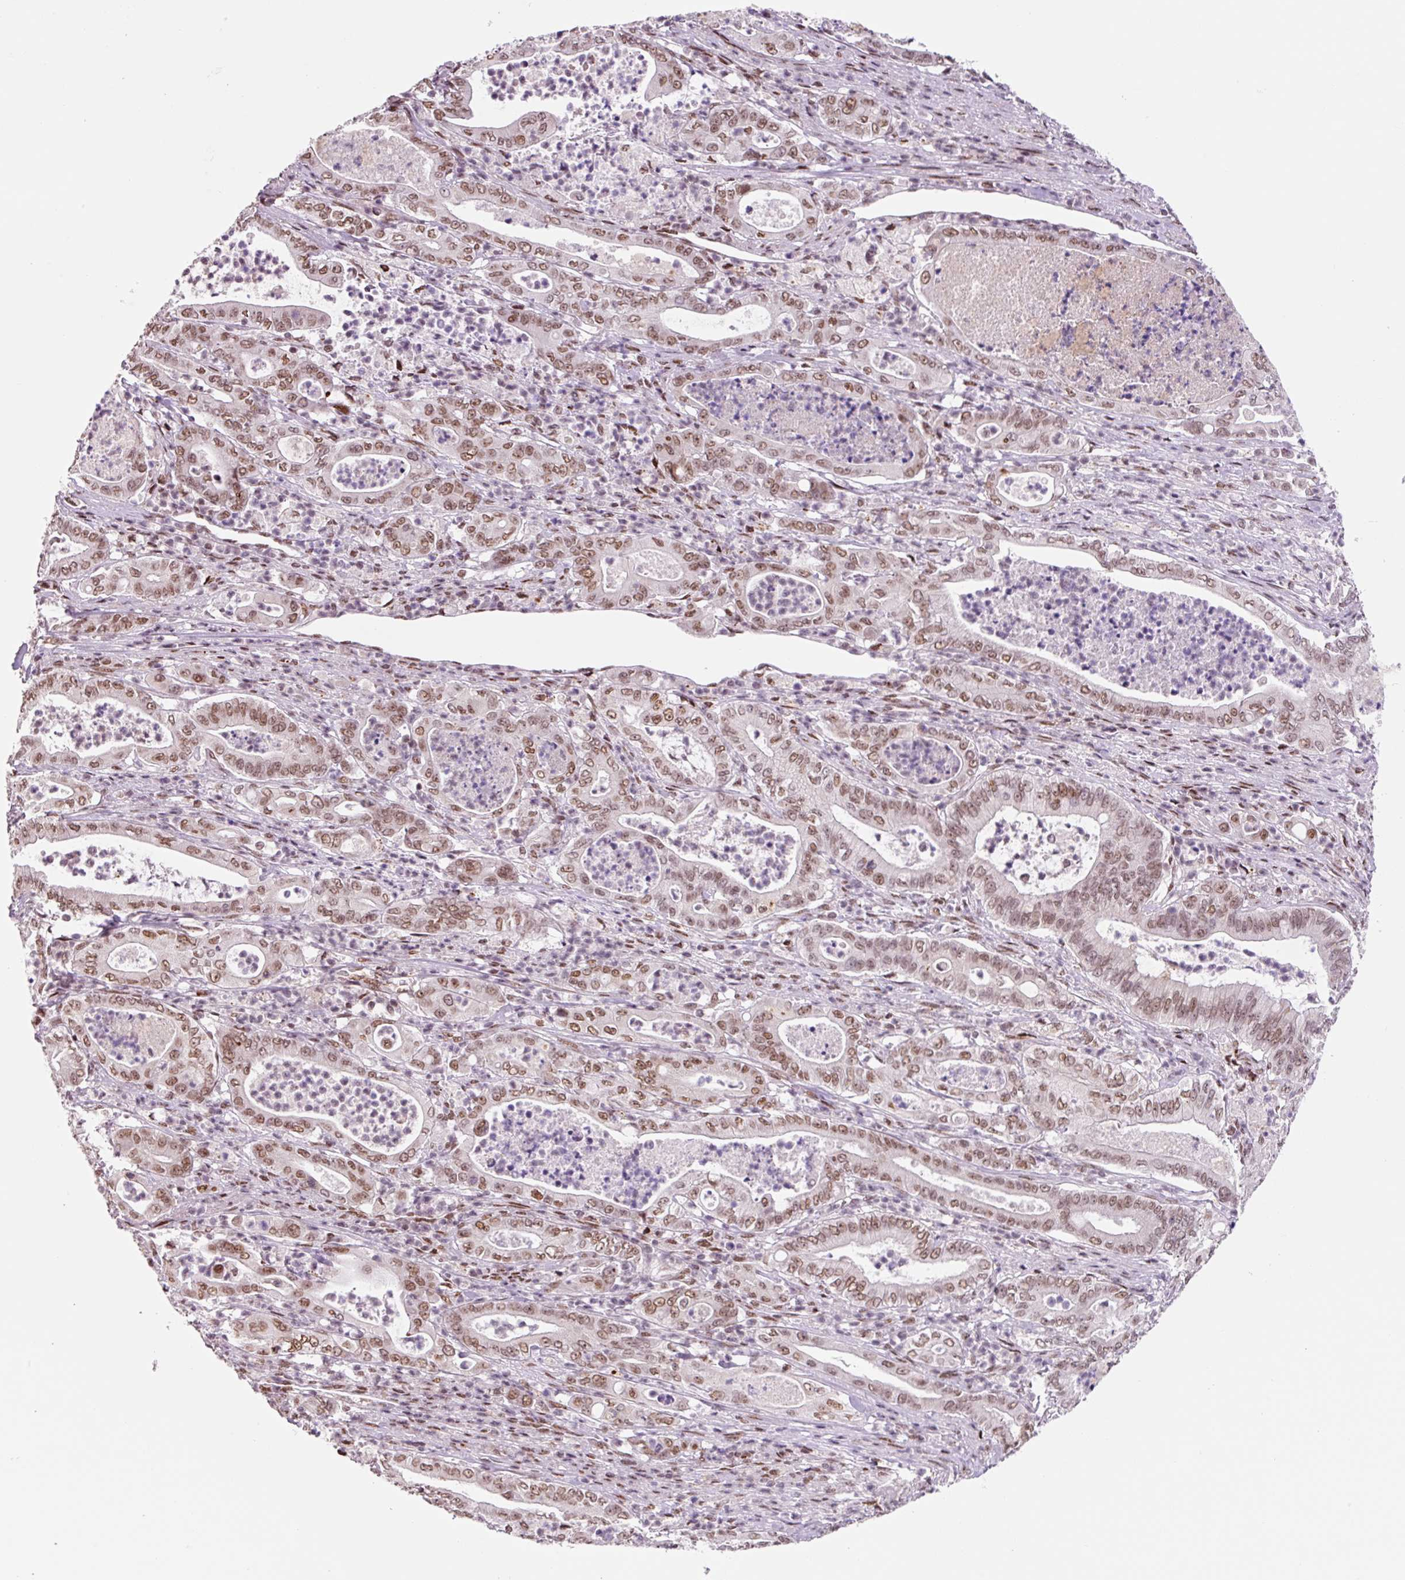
{"staining": {"intensity": "moderate", "quantity": ">75%", "location": "nuclear"}, "tissue": "pancreatic cancer", "cell_type": "Tumor cells", "image_type": "cancer", "snomed": [{"axis": "morphology", "description": "Adenocarcinoma, NOS"}, {"axis": "topography", "description": "Pancreas"}], "caption": "This is a photomicrograph of immunohistochemistry (IHC) staining of pancreatic cancer, which shows moderate expression in the nuclear of tumor cells.", "gene": "CCNL2", "patient": {"sex": "male", "age": 71}}